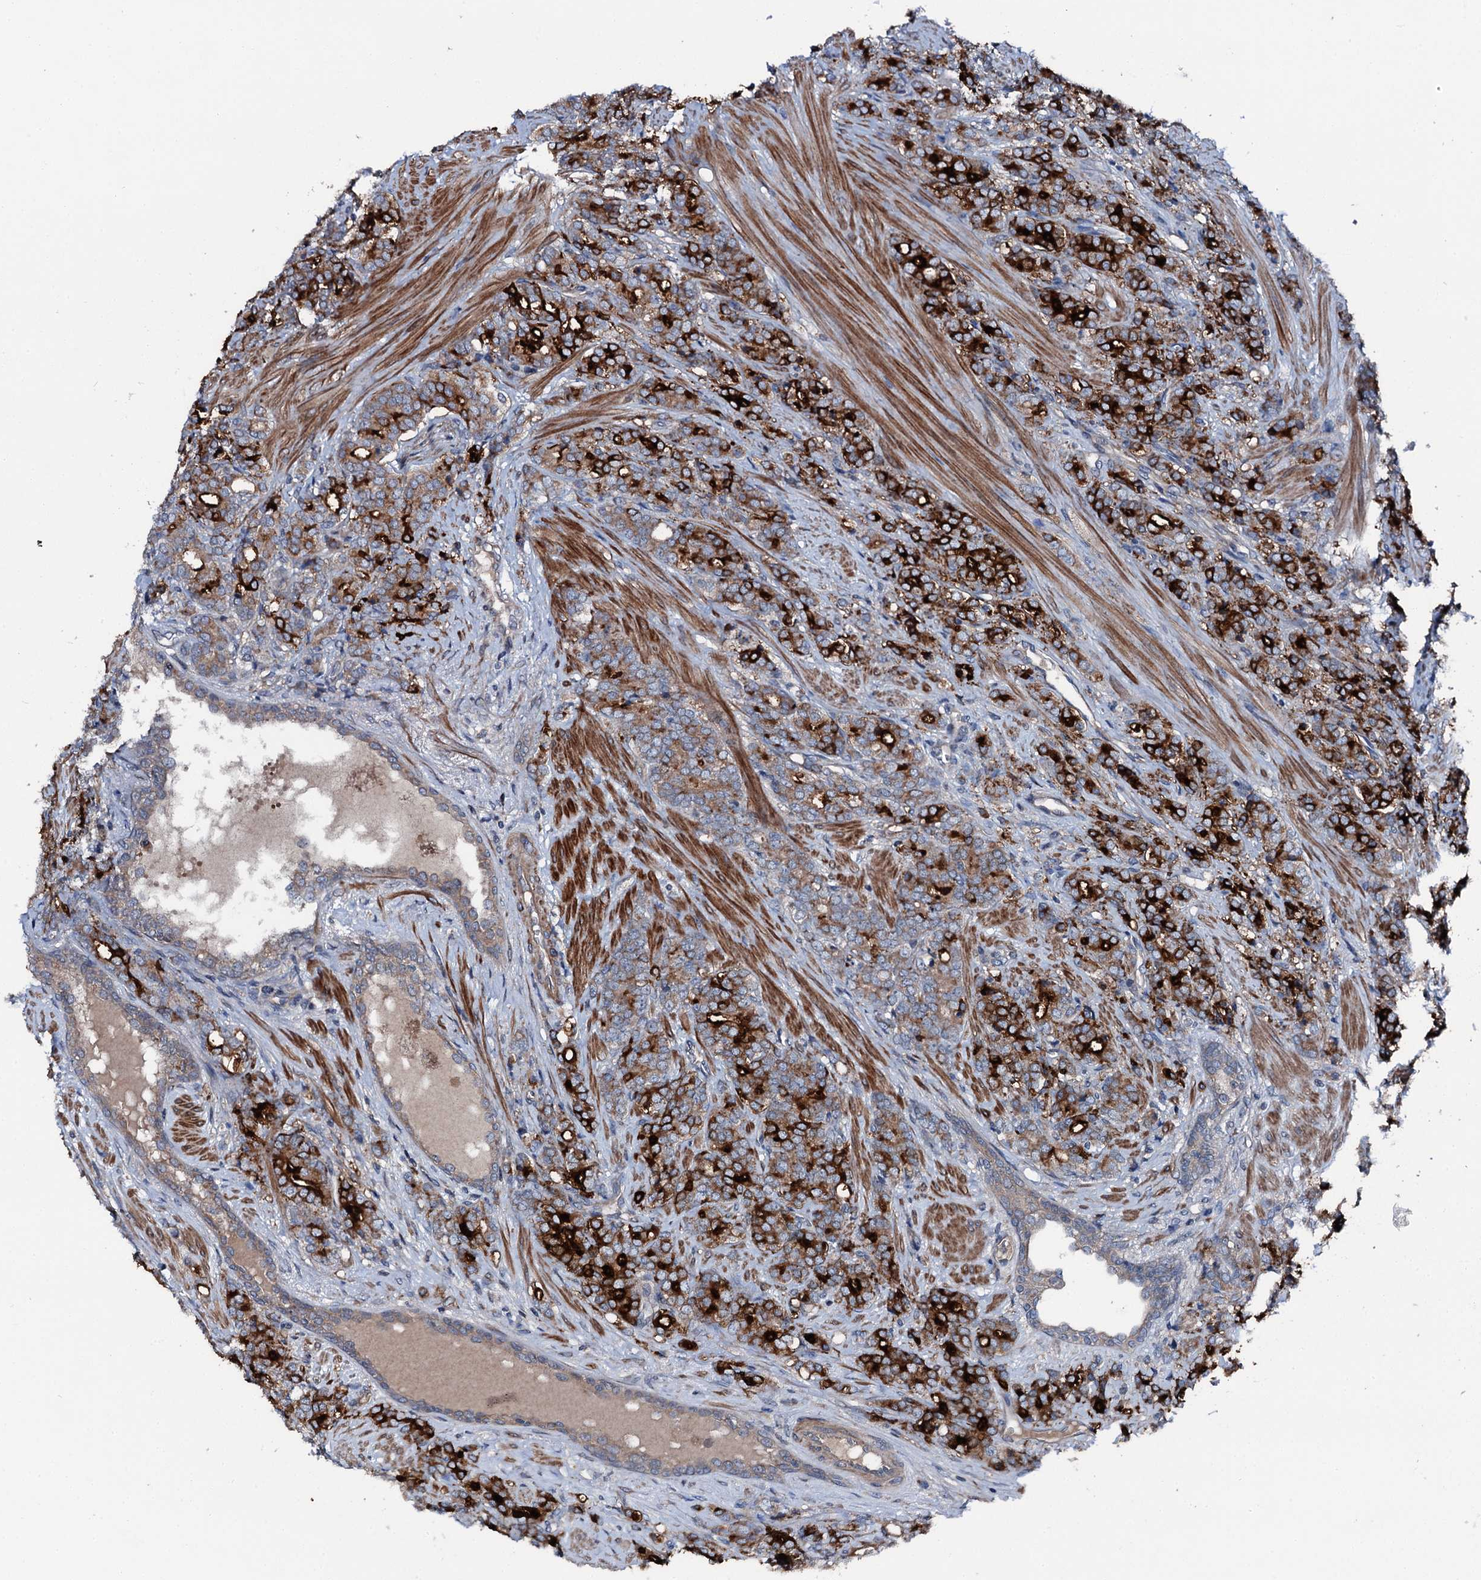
{"staining": {"intensity": "strong", "quantity": ">75%", "location": "cytoplasmic/membranous"}, "tissue": "prostate cancer", "cell_type": "Tumor cells", "image_type": "cancer", "snomed": [{"axis": "morphology", "description": "Adenocarcinoma, High grade"}, {"axis": "topography", "description": "Prostate"}], "caption": "A brown stain highlights strong cytoplasmic/membranous expression of a protein in prostate cancer (adenocarcinoma (high-grade)) tumor cells.", "gene": "SLC22A25", "patient": {"sex": "male", "age": 62}}